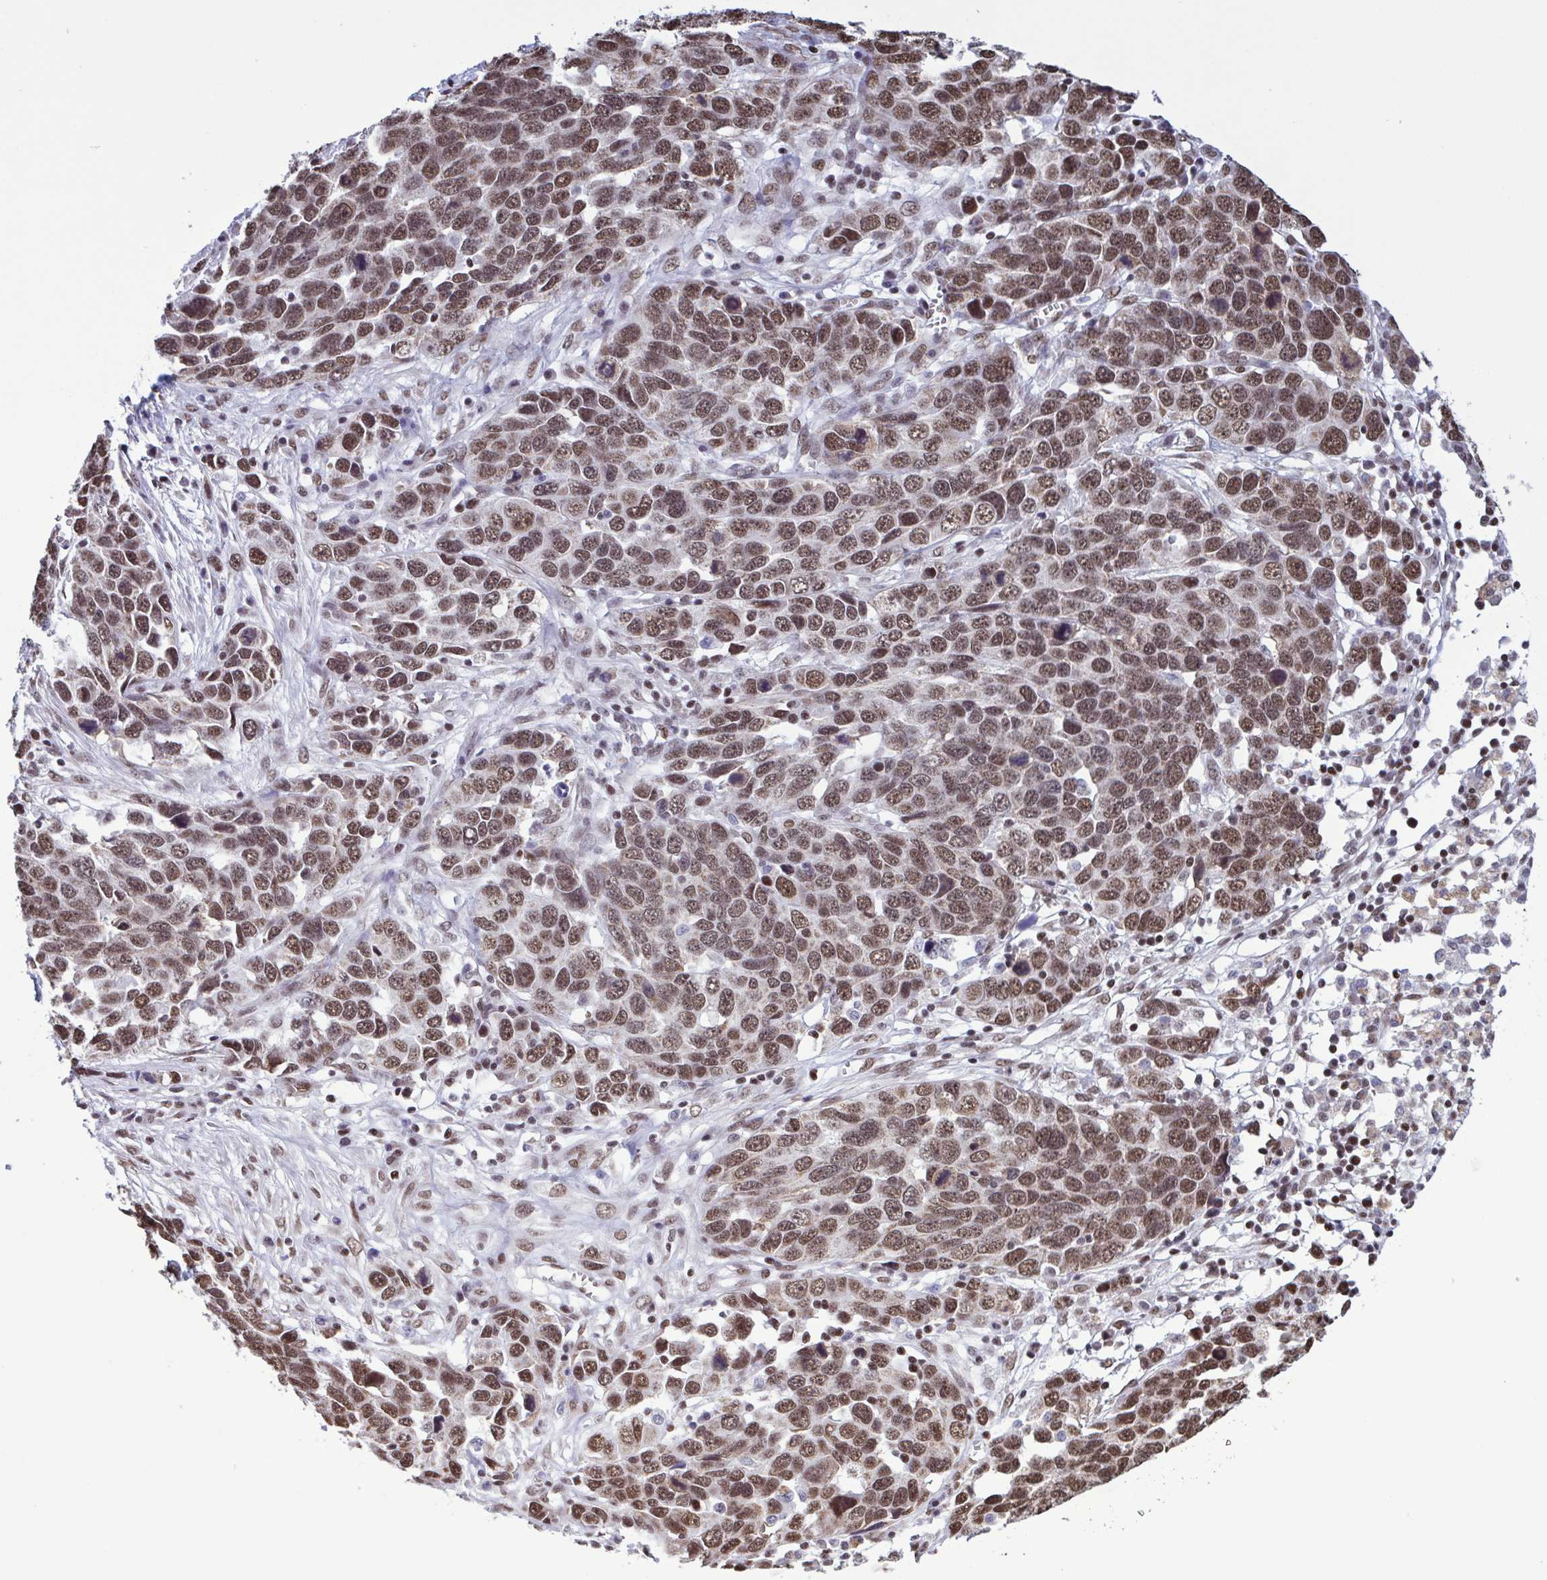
{"staining": {"intensity": "moderate", "quantity": ">75%", "location": "nuclear"}, "tissue": "ovarian cancer", "cell_type": "Tumor cells", "image_type": "cancer", "snomed": [{"axis": "morphology", "description": "Cystadenocarcinoma, serous, NOS"}, {"axis": "topography", "description": "Ovary"}], "caption": "A brown stain shows moderate nuclear expression of a protein in human serous cystadenocarcinoma (ovarian) tumor cells.", "gene": "TIMM21", "patient": {"sex": "female", "age": 76}}